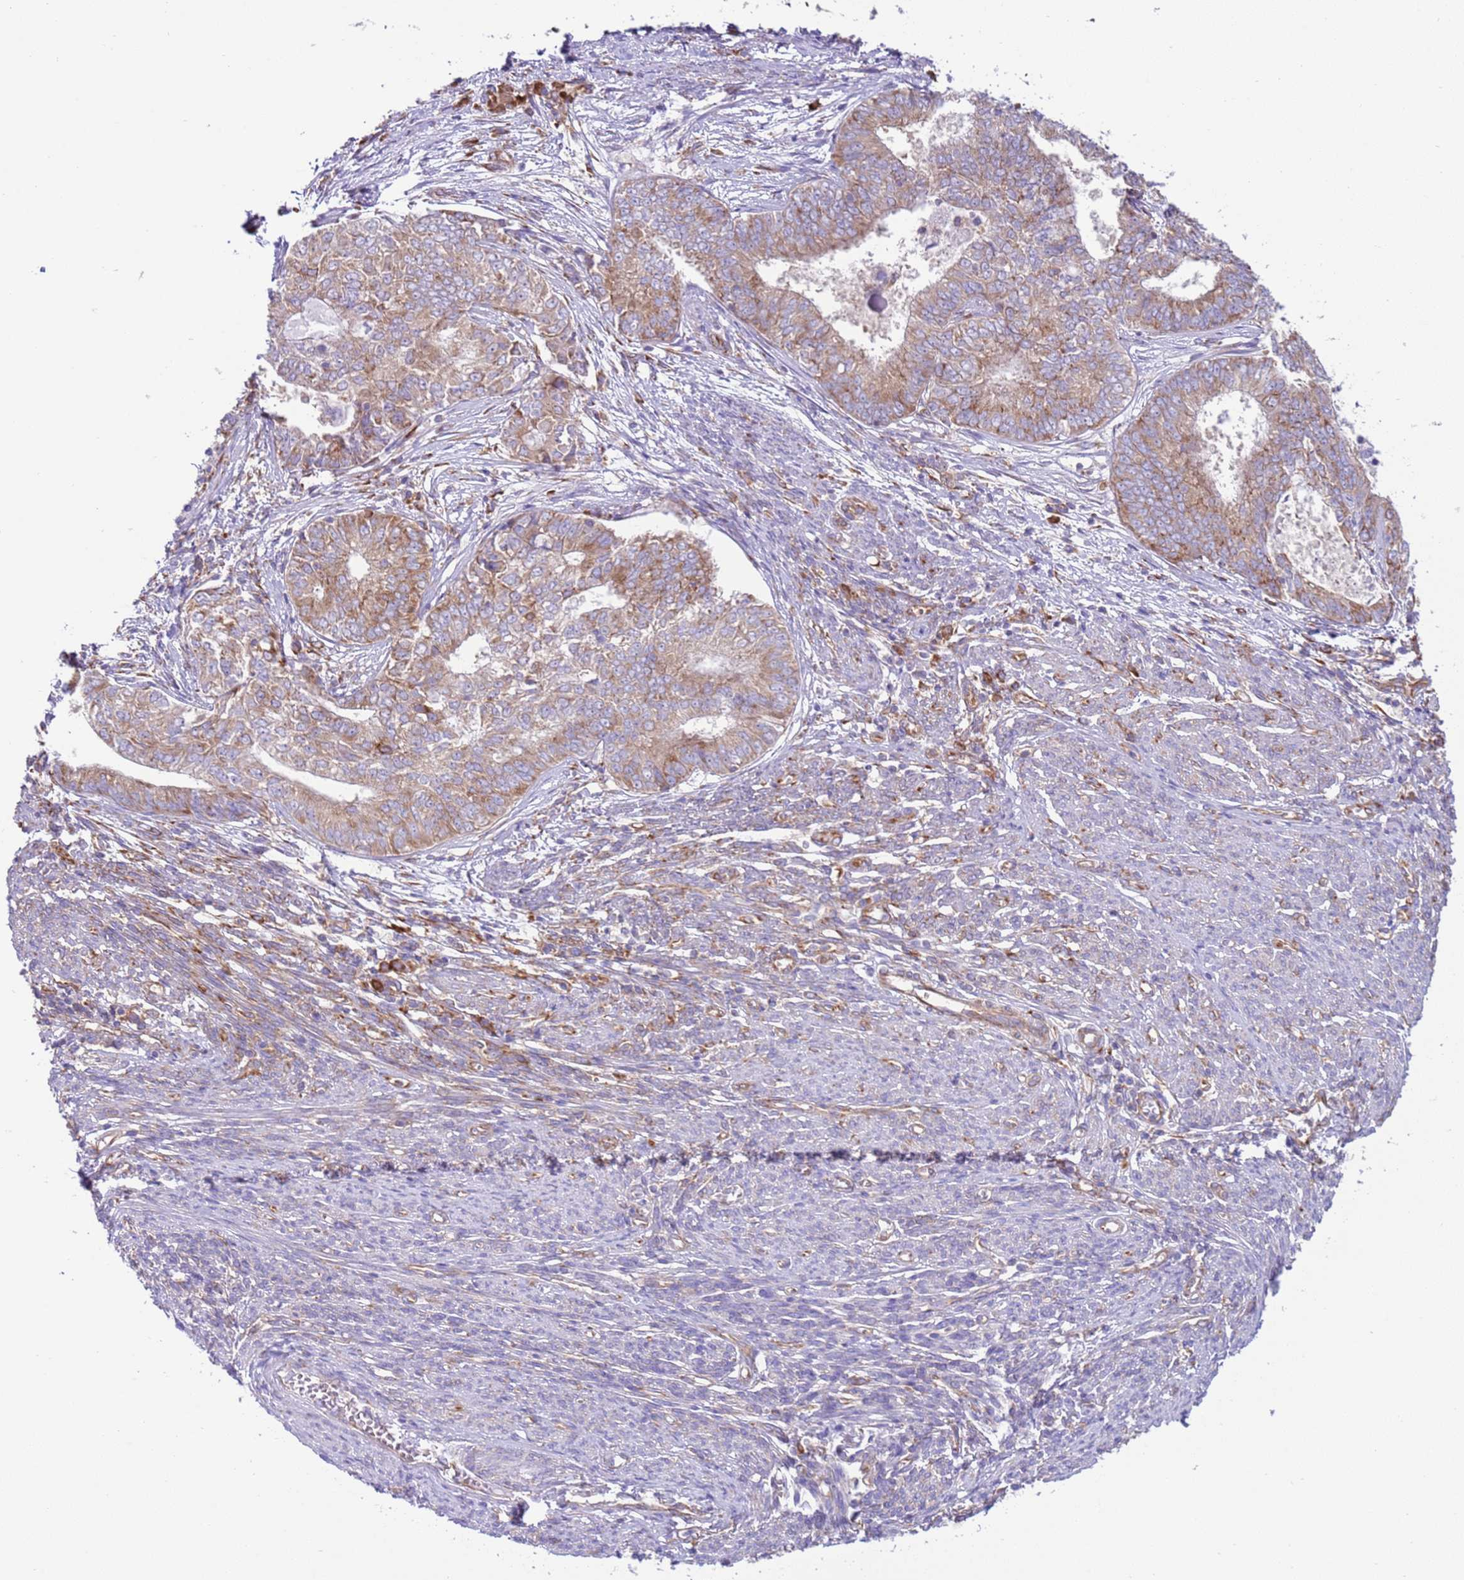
{"staining": {"intensity": "weak", "quantity": ">75%", "location": "cytoplasmic/membranous"}, "tissue": "endometrial cancer", "cell_type": "Tumor cells", "image_type": "cancer", "snomed": [{"axis": "morphology", "description": "Adenocarcinoma, NOS"}, {"axis": "topography", "description": "Endometrium"}], "caption": "An immunohistochemistry image of neoplastic tissue is shown. Protein staining in brown labels weak cytoplasmic/membranous positivity in endometrial cancer within tumor cells.", "gene": "VARS1", "patient": {"sex": "female", "age": 62}}